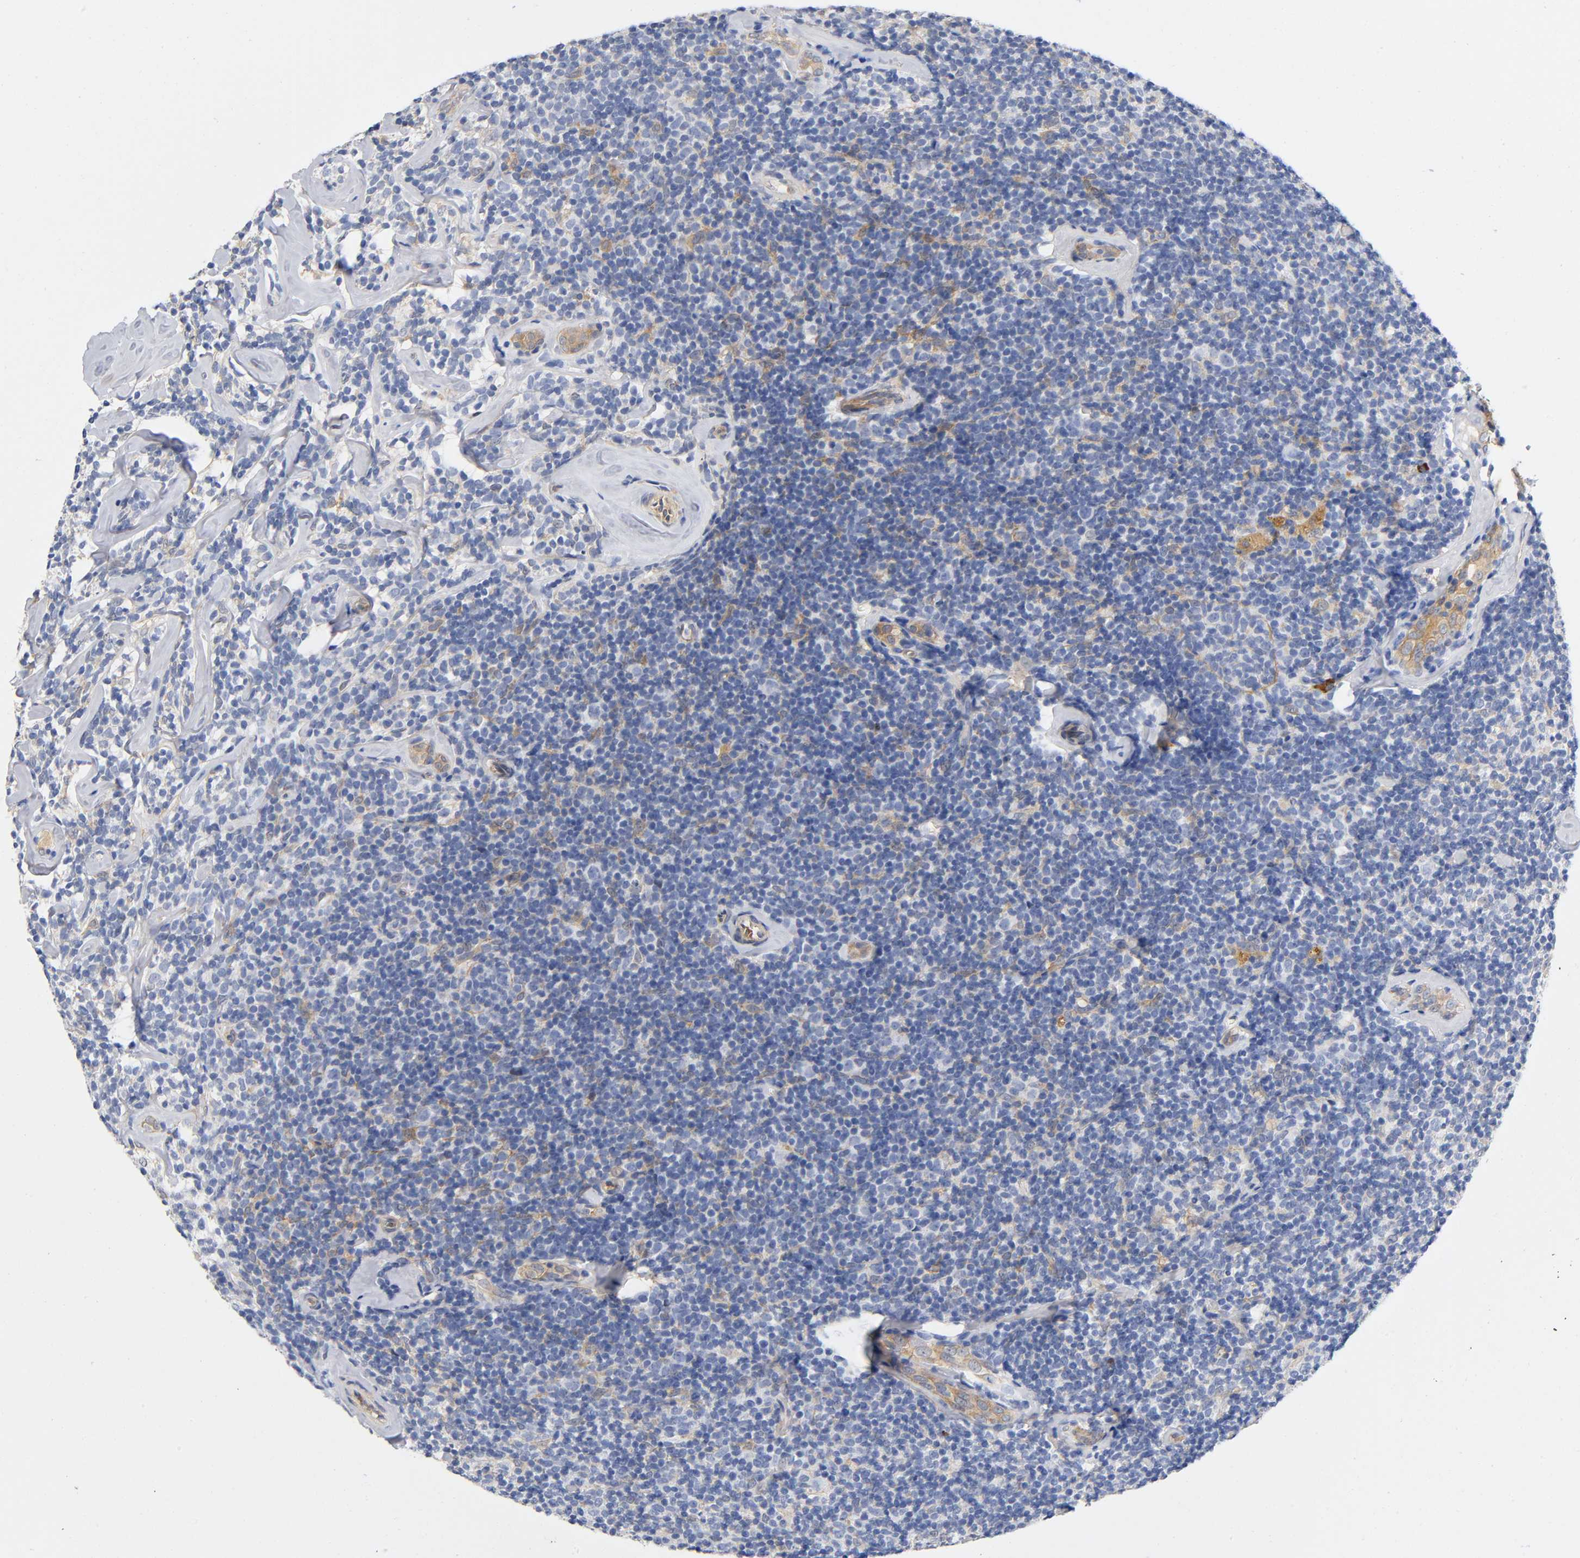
{"staining": {"intensity": "weak", "quantity": "25%-75%", "location": "cytoplasmic/membranous"}, "tissue": "lymphoma", "cell_type": "Tumor cells", "image_type": "cancer", "snomed": [{"axis": "morphology", "description": "Malignant lymphoma, non-Hodgkin's type, Low grade"}, {"axis": "topography", "description": "Lymph node"}], "caption": "An immunohistochemistry histopathology image of tumor tissue is shown. Protein staining in brown highlights weak cytoplasmic/membranous positivity in malignant lymphoma, non-Hodgkin's type (low-grade) within tumor cells.", "gene": "TNC", "patient": {"sex": "female", "age": 56}}